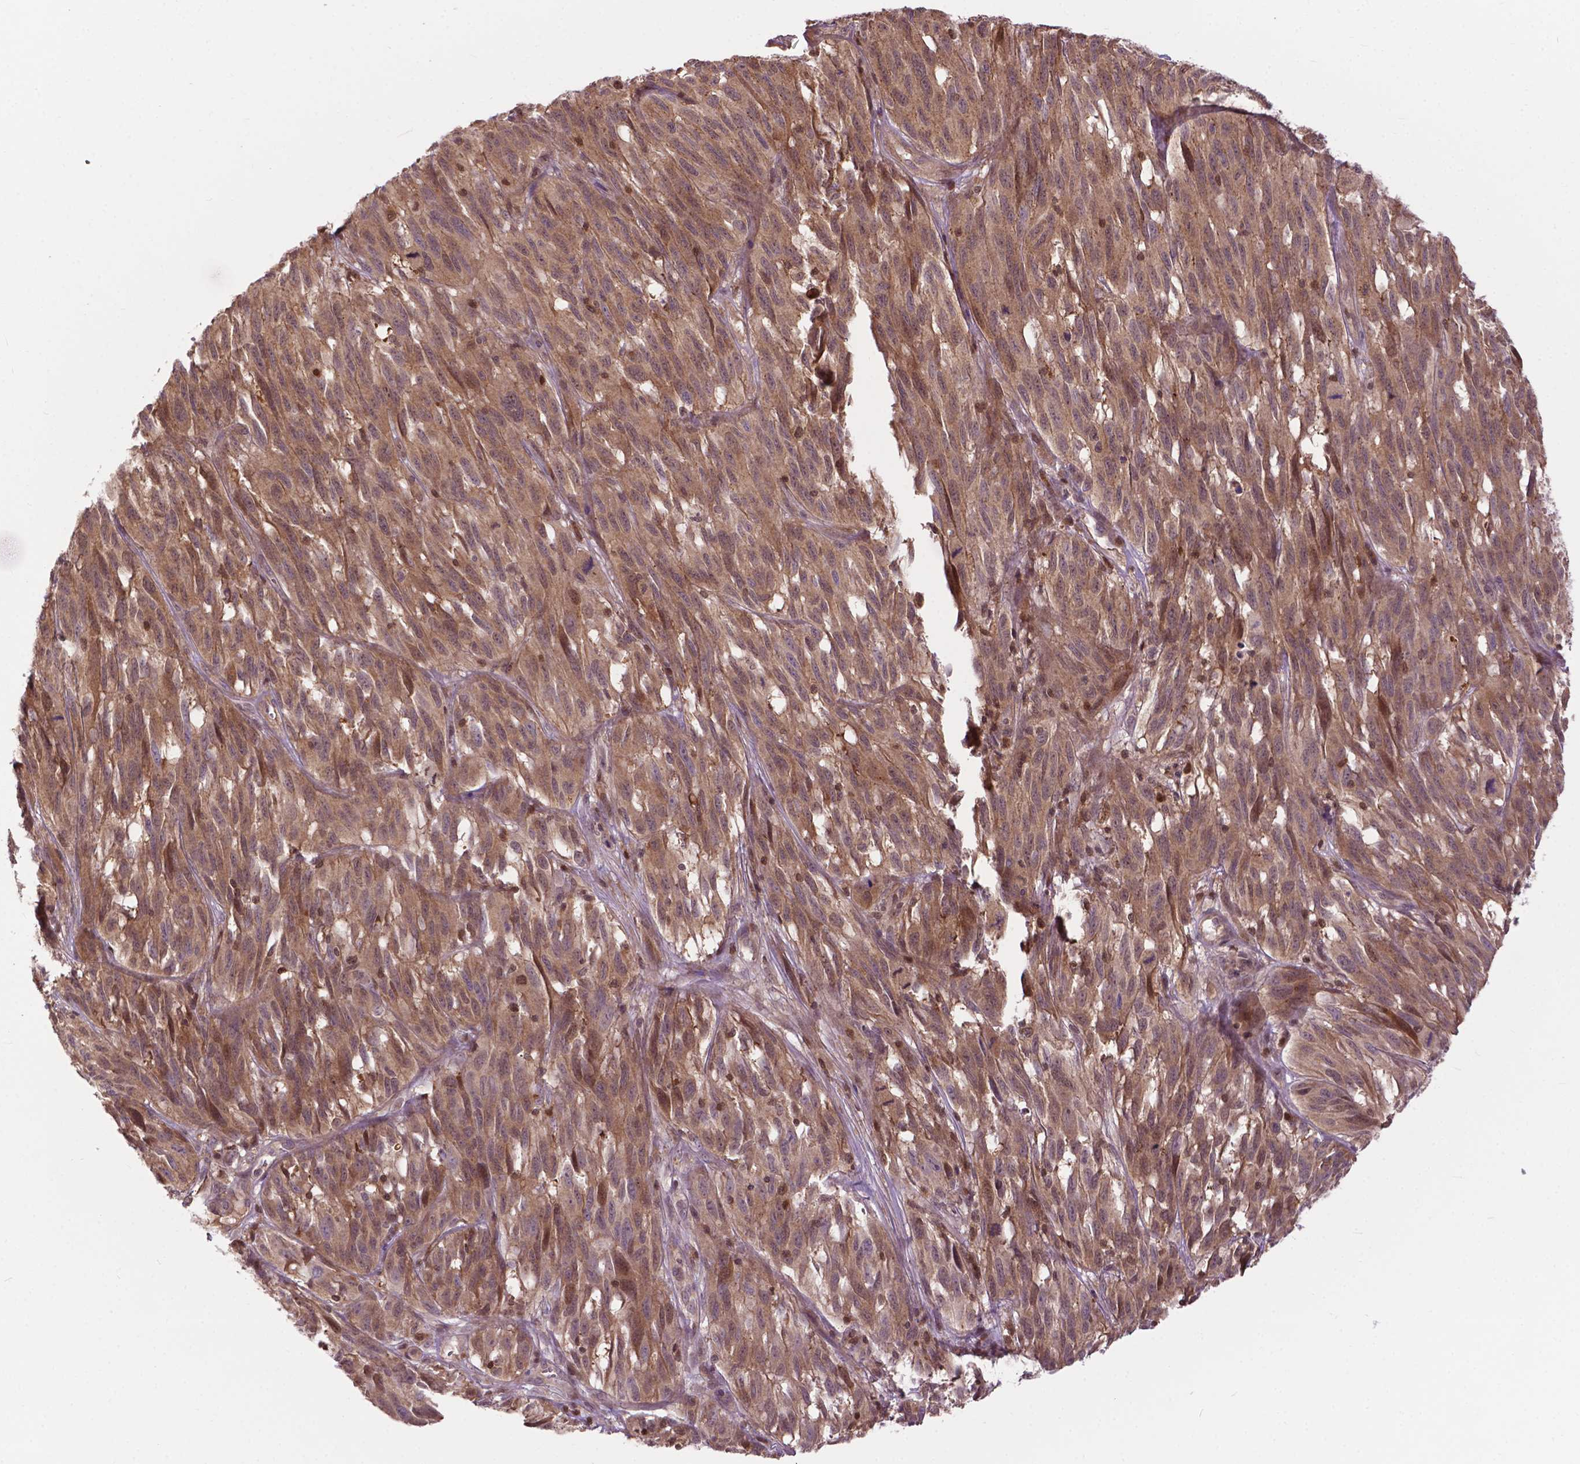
{"staining": {"intensity": "moderate", "quantity": ">75%", "location": "cytoplasmic/membranous"}, "tissue": "melanoma", "cell_type": "Tumor cells", "image_type": "cancer", "snomed": [{"axis": "morphology", "description": "Malignant melanoma, NOS"}, {"axis": "topography", "description": "Vulva, labia, clitoris and Bartholin´s gland, NO"}], "caption": "About >75% of tumor cells in human melanoma demonstrate moderate cytoplasmic/membranous protein positivity as visualized by brown immunohistochemical staining.", "gene": "CHMP4A", "patient": {"sex": "female", "age": 75}}